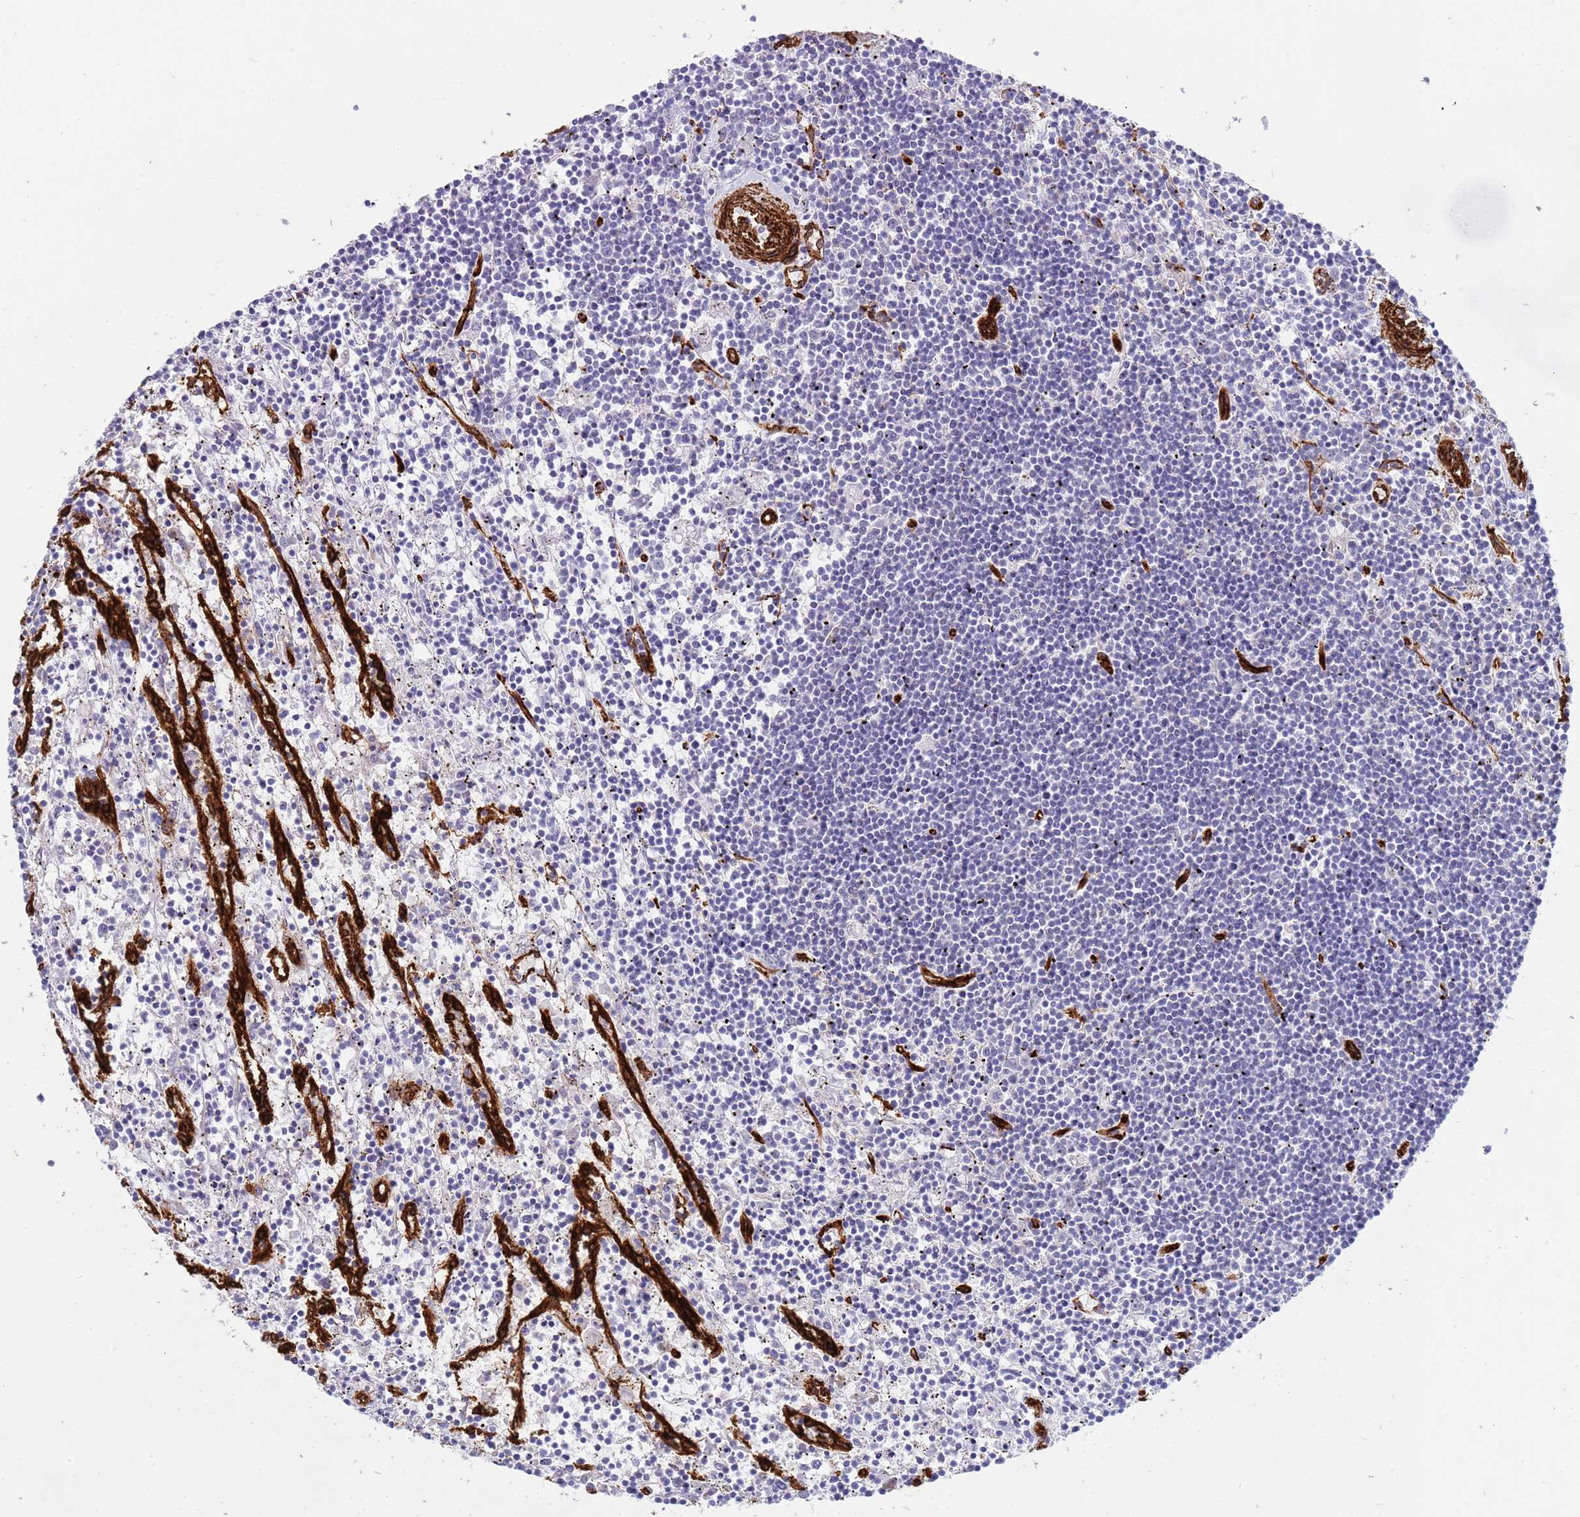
{"staining": {"intensity": "negative", "quantity": "none", "location": "none"}, "tissue": "lymphoma", "cell_type": "Tumor cells", "image_type": "cancer", "snomed": [{"axis": "morphology", "description": "Malignant lymphoma, non-Hodgkin's type, Low grade"}, {"axis": "topography", "description": "Spleen"}], "caption": "Tumor cells show no significant protein expression in lymphoma.", "gene": "CAV2", "patient": {"sex": "male", "age": 76}}